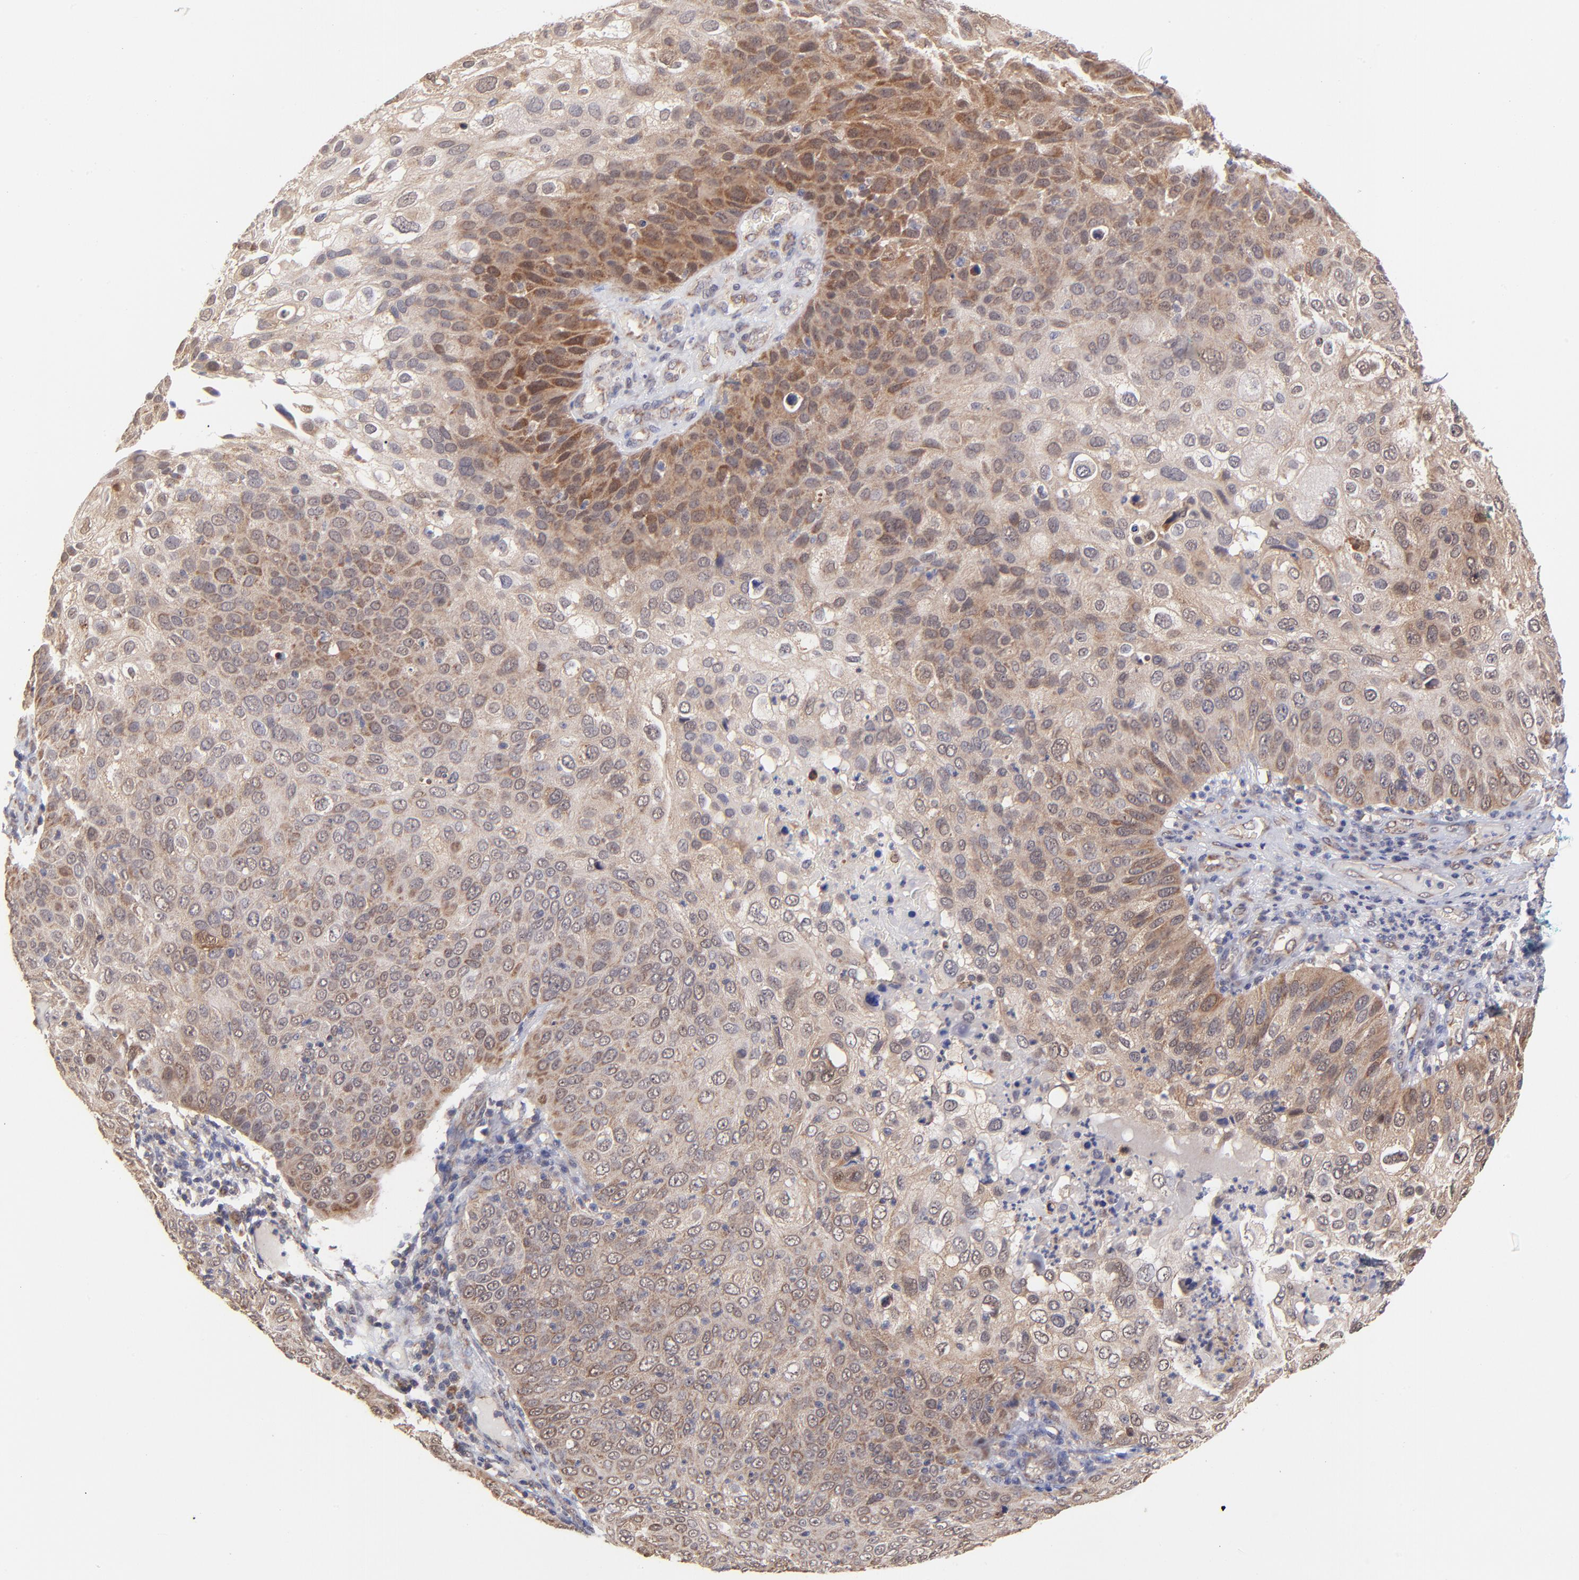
{"staining": {"intensity": "moderate", "quantity": ">75%", "location": "cytoplasmic/membranous"}, "tissue": "skin cancer", "cell_type": "Tumor cells", "image_type": "cancer", "snomed": [{"axis": "morphology", "description": "Squamous cell carcinoma, NOS"}, {"axis": "topography", "description": "Skin"}], "caption": "Moderate cytoplasmic/membranous expression for a protein is seen in about >75% of tumor cells of skin cancer using immunohistochemistry.", "gene": "UBE2H", "patient": {"sex": "male", "age": 87}}